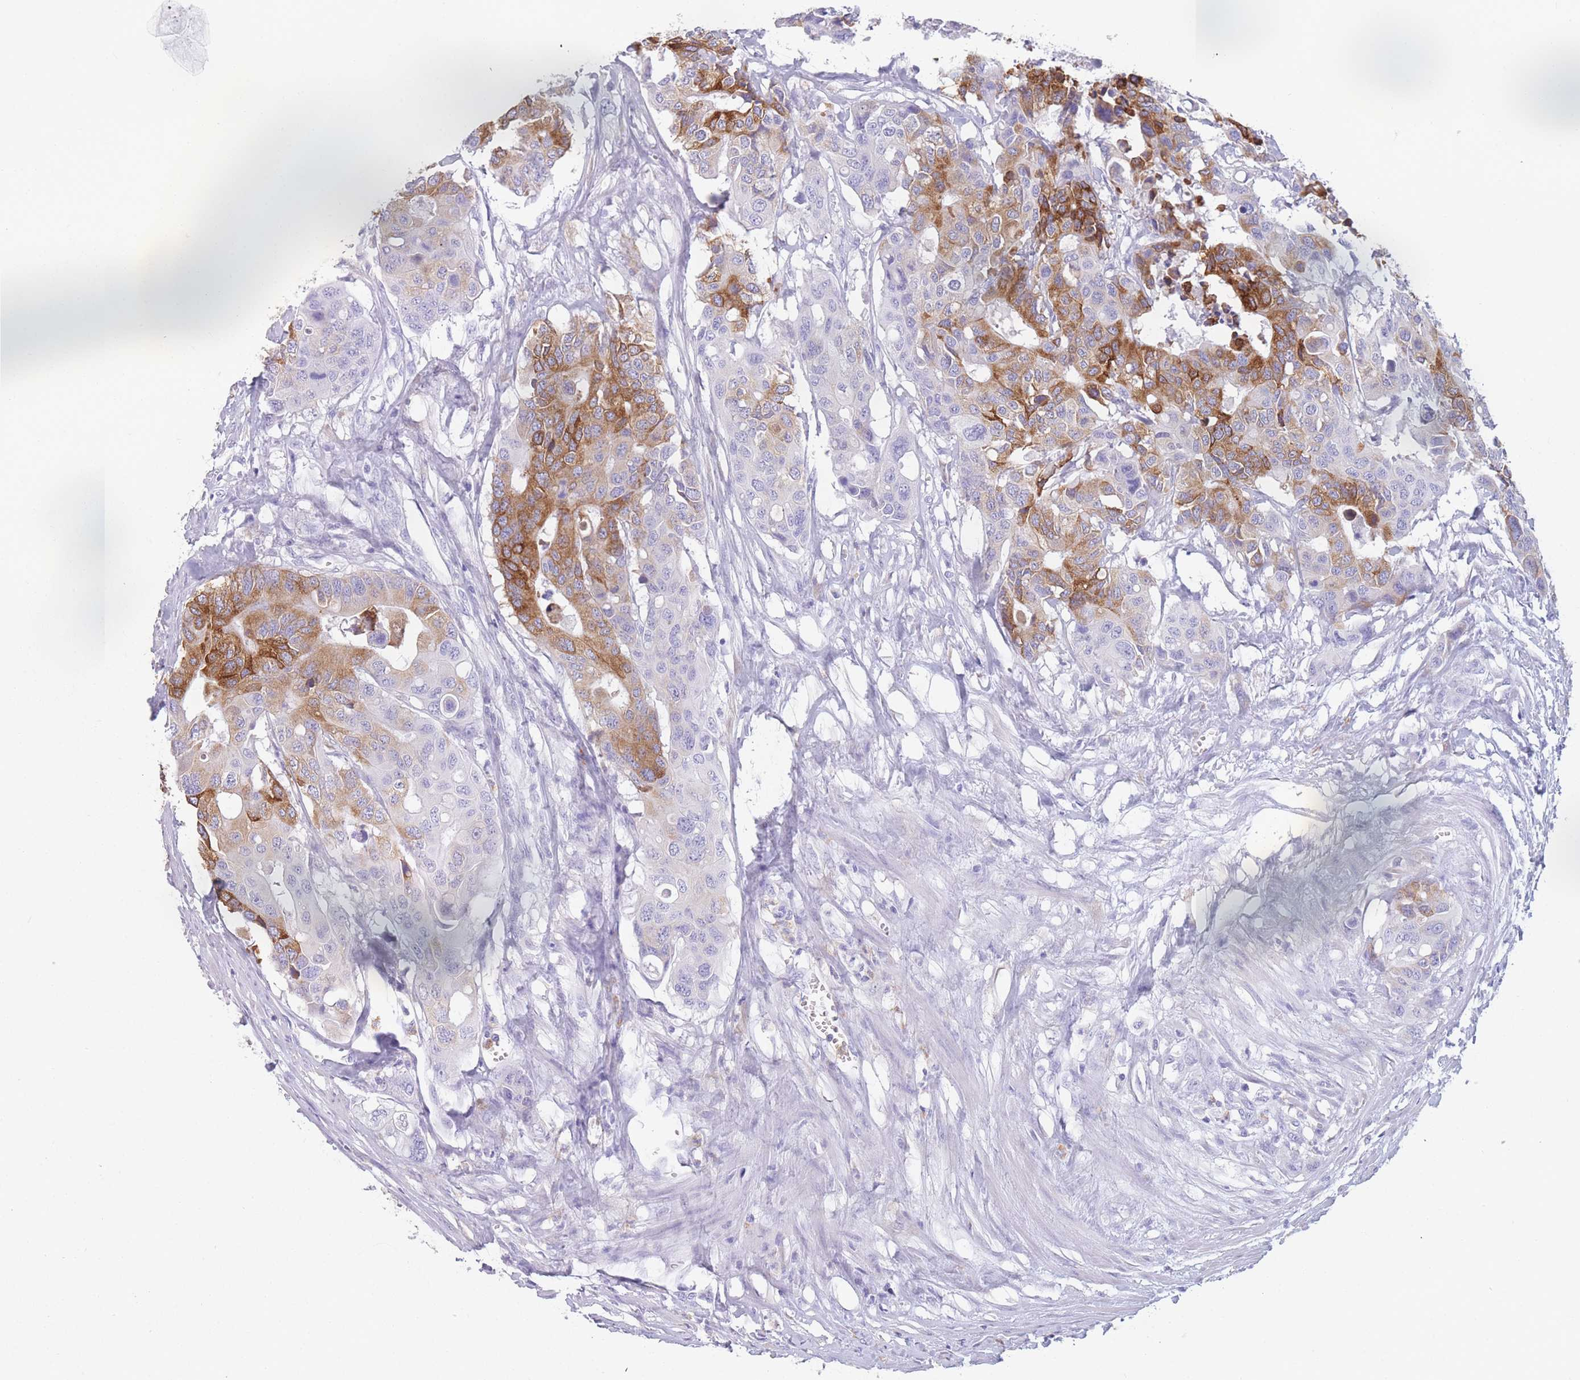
{"staining": {"intensity": "strong", "quantity": ">75%", "location": "cytoplasmic/membranous"}, "tissue": "colorectal cancer", "cell_type": "Tumor cells", "image_type": "cancer", "snomed": [{"axis": "morphology", "description": "Adenocarcinoma, NOS"}, {"axis": "topography", "description": "Colon"}], "caption": "Tumor cells display high levels of strong cytoplasmic/membranous expression in about >75% of cells in colorectal cancer (adenocarcinoma).", "gene": "ZNF627", "patient": {"sex": "male", "age": 77}}